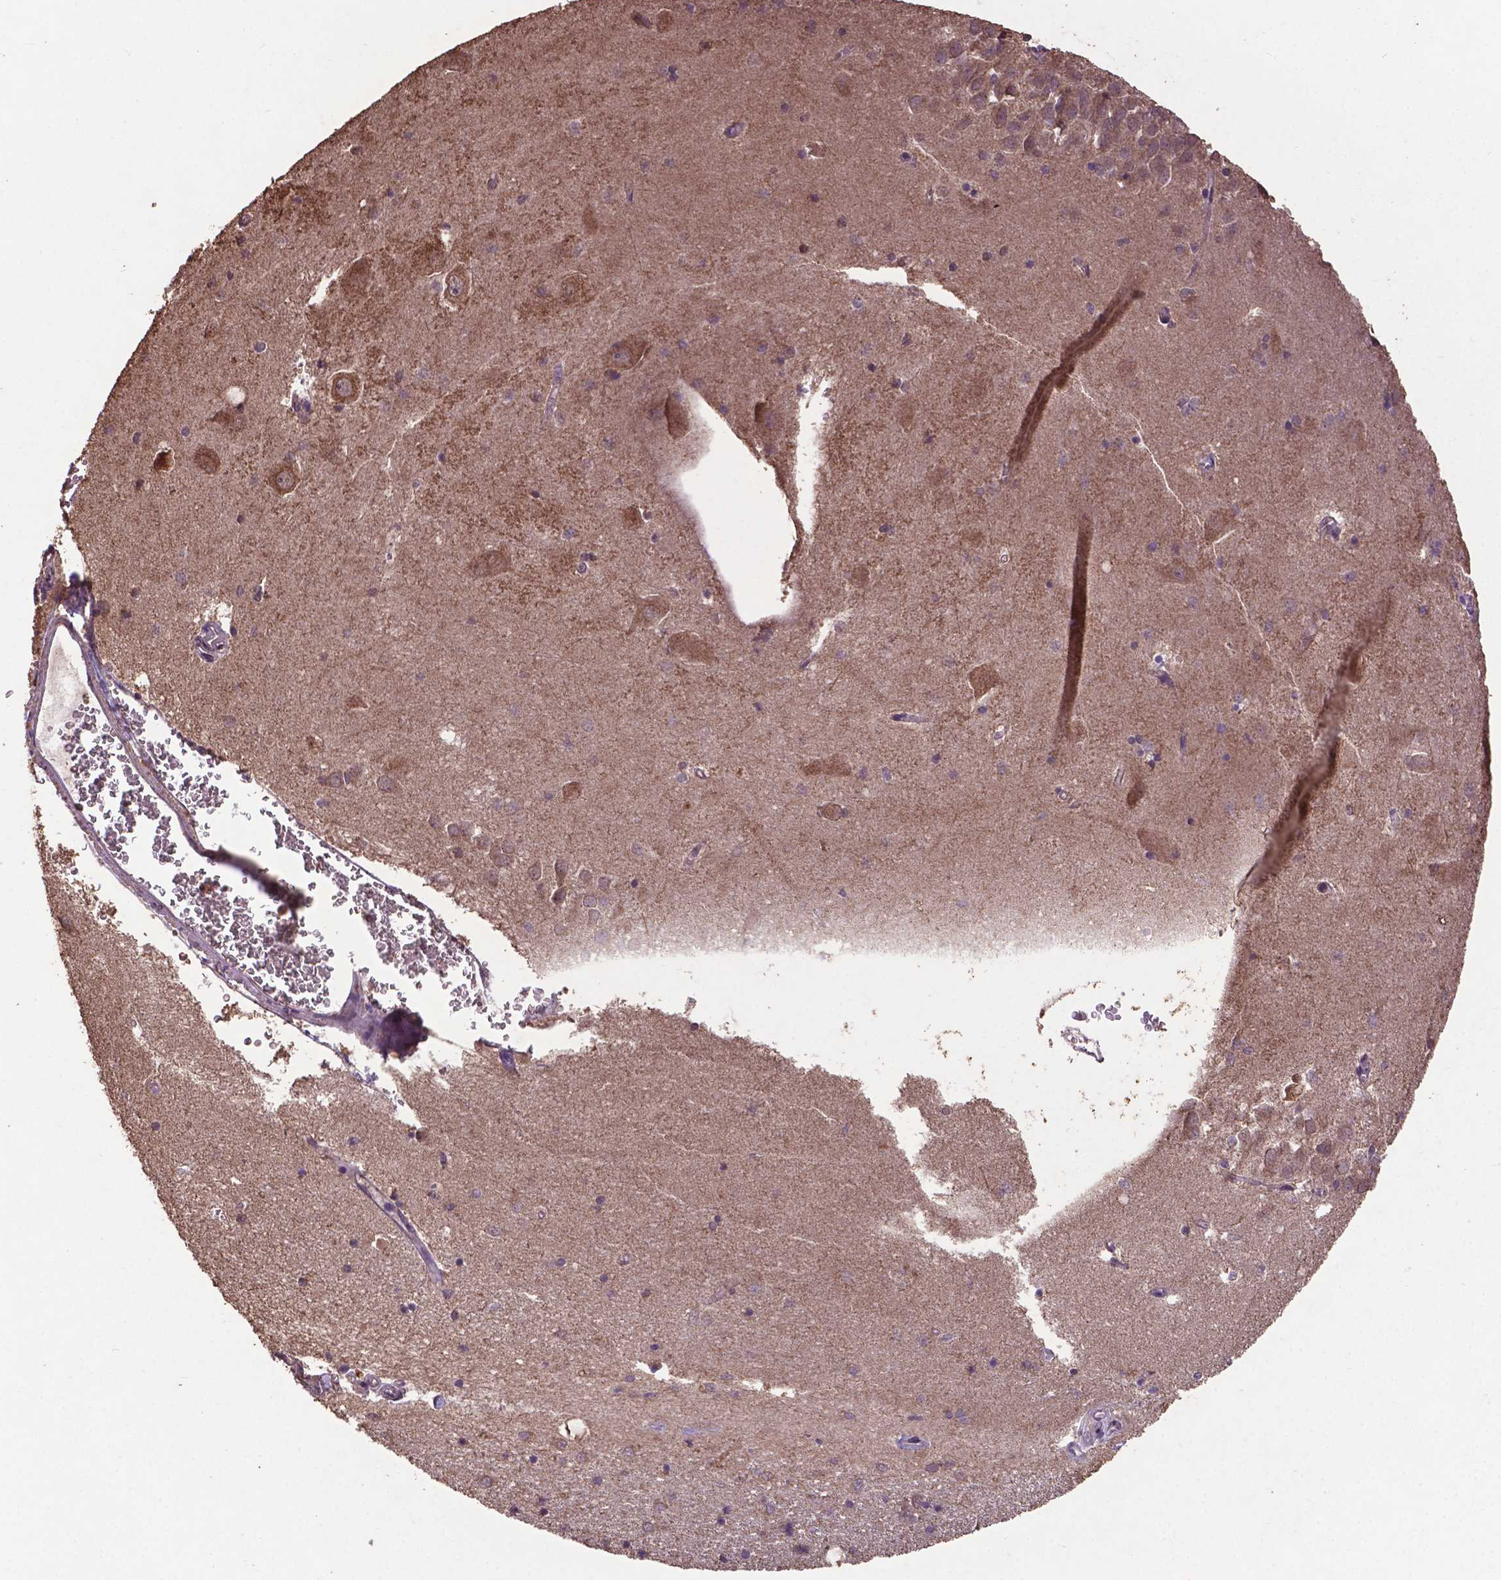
{"staining": {"intensity": "negative", "quantity": "none", "location": "none"}, "tissue": "hippocampus", "cell_type": "Glial cells", "image_type": "normal", "snomed": [{"axis": "morphology", "description": "Normal tissue, NOS"}, {"axis": "topography", "description": "Lateral ventricle wall"}, {"axis": "topography", "description": "Hippocampus"}], "caption": "This is an IHC photomicrograph of benign human hippocampus. There is no positivity in glial cells.", "gene": "DCAF1", "patient": {"sex": "female", "age": 63}}